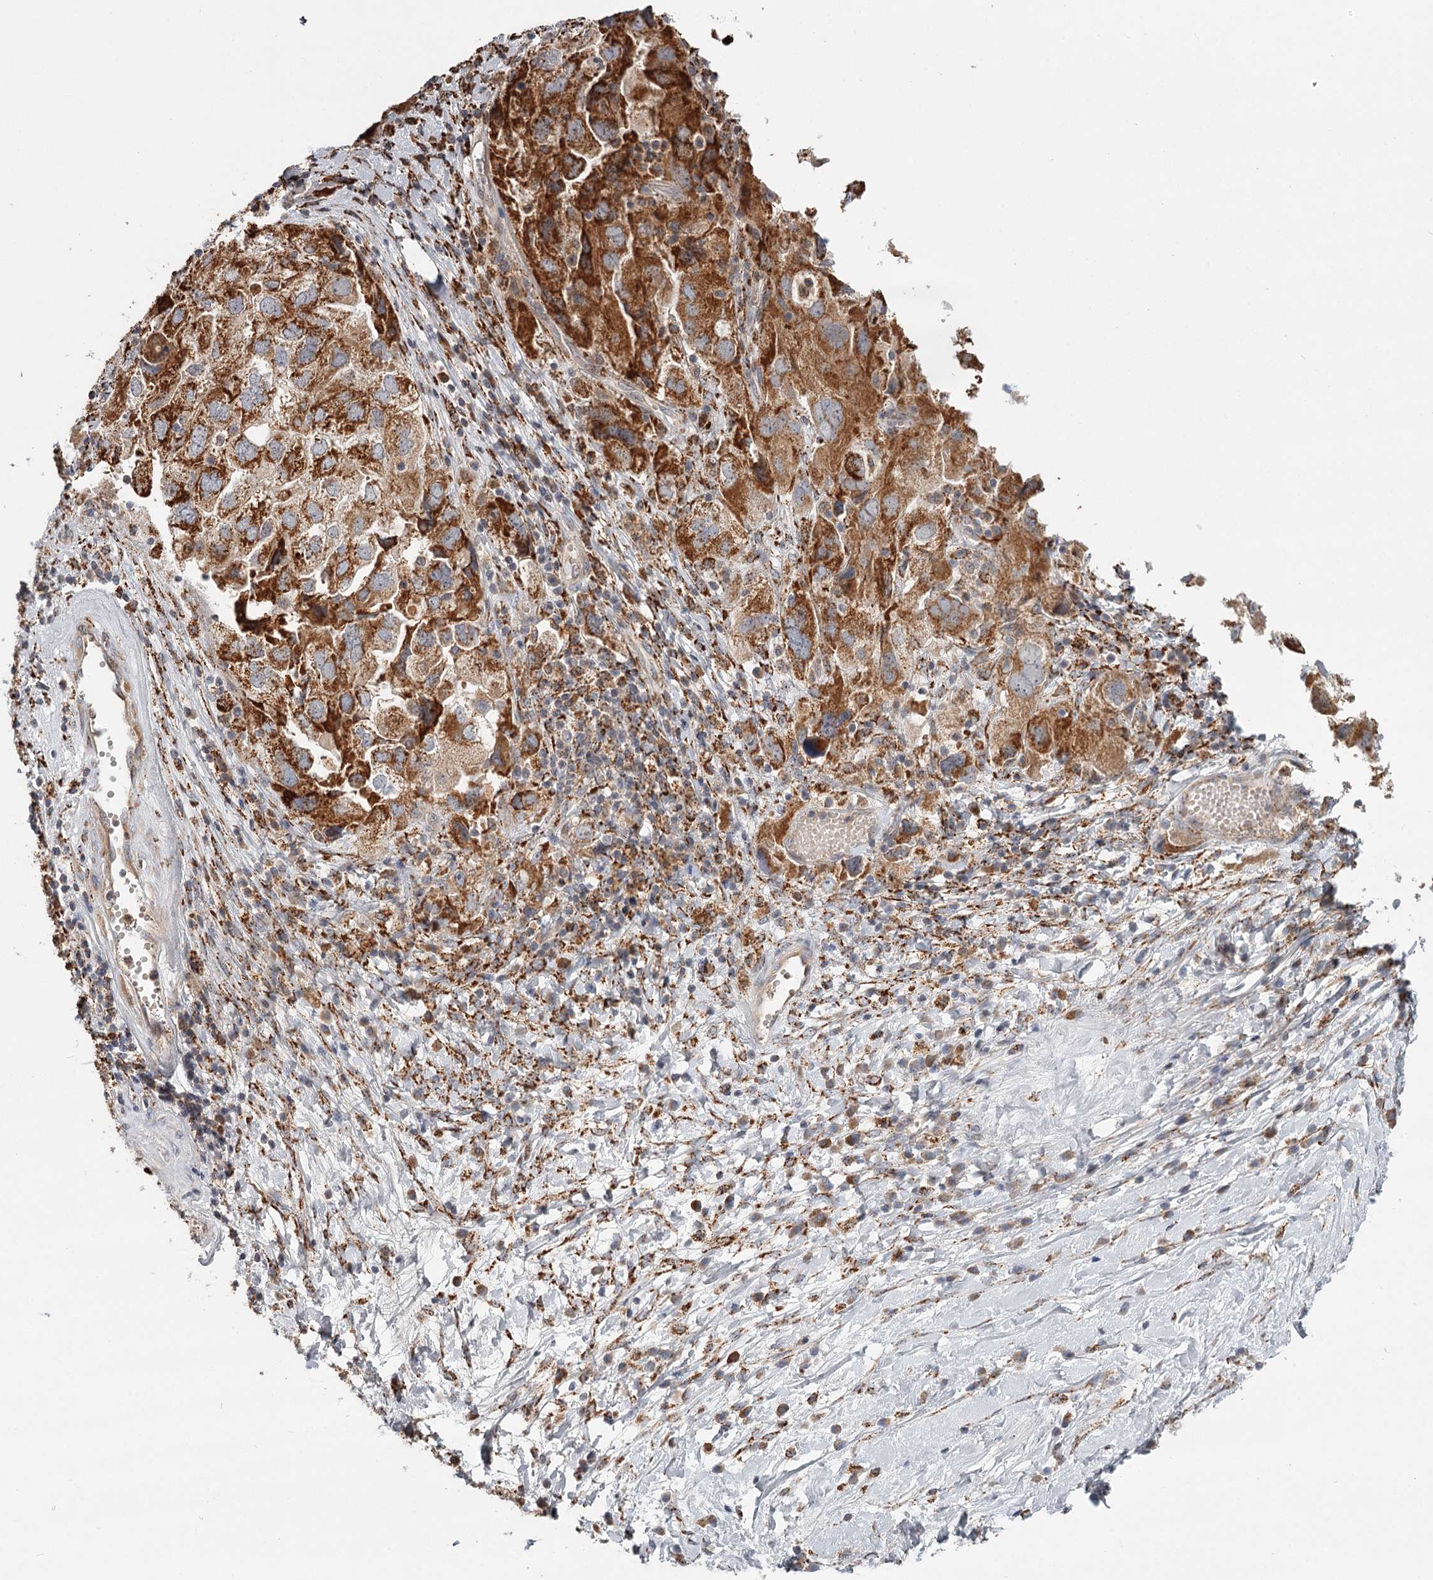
{"staining": {"intensity": "strong", "quantity": ">75%", "location": "cytoplasmic/membranous"}, "tissue": "ovarian cancer", "cell_type": "Tumor cells", "image_type": "cancer", "snomed": [{"axis": "morphology", "description": "Carcinoma, NOS"}, {"axis": "morphology", "description": "Cystadenocarcinoma, serous, NOS"}, {"axis": "topography", "description": "Ovary"}], "caption": "Immunohistochemistry histopathology image of ovarian cancer stained for a protein (brown), which shows high levels of strong cytoplasmic/membranous expression in approximately >75% of tumor cells.", "gene": "CDC123", "patient": {"sex": "female", "age": 69}}